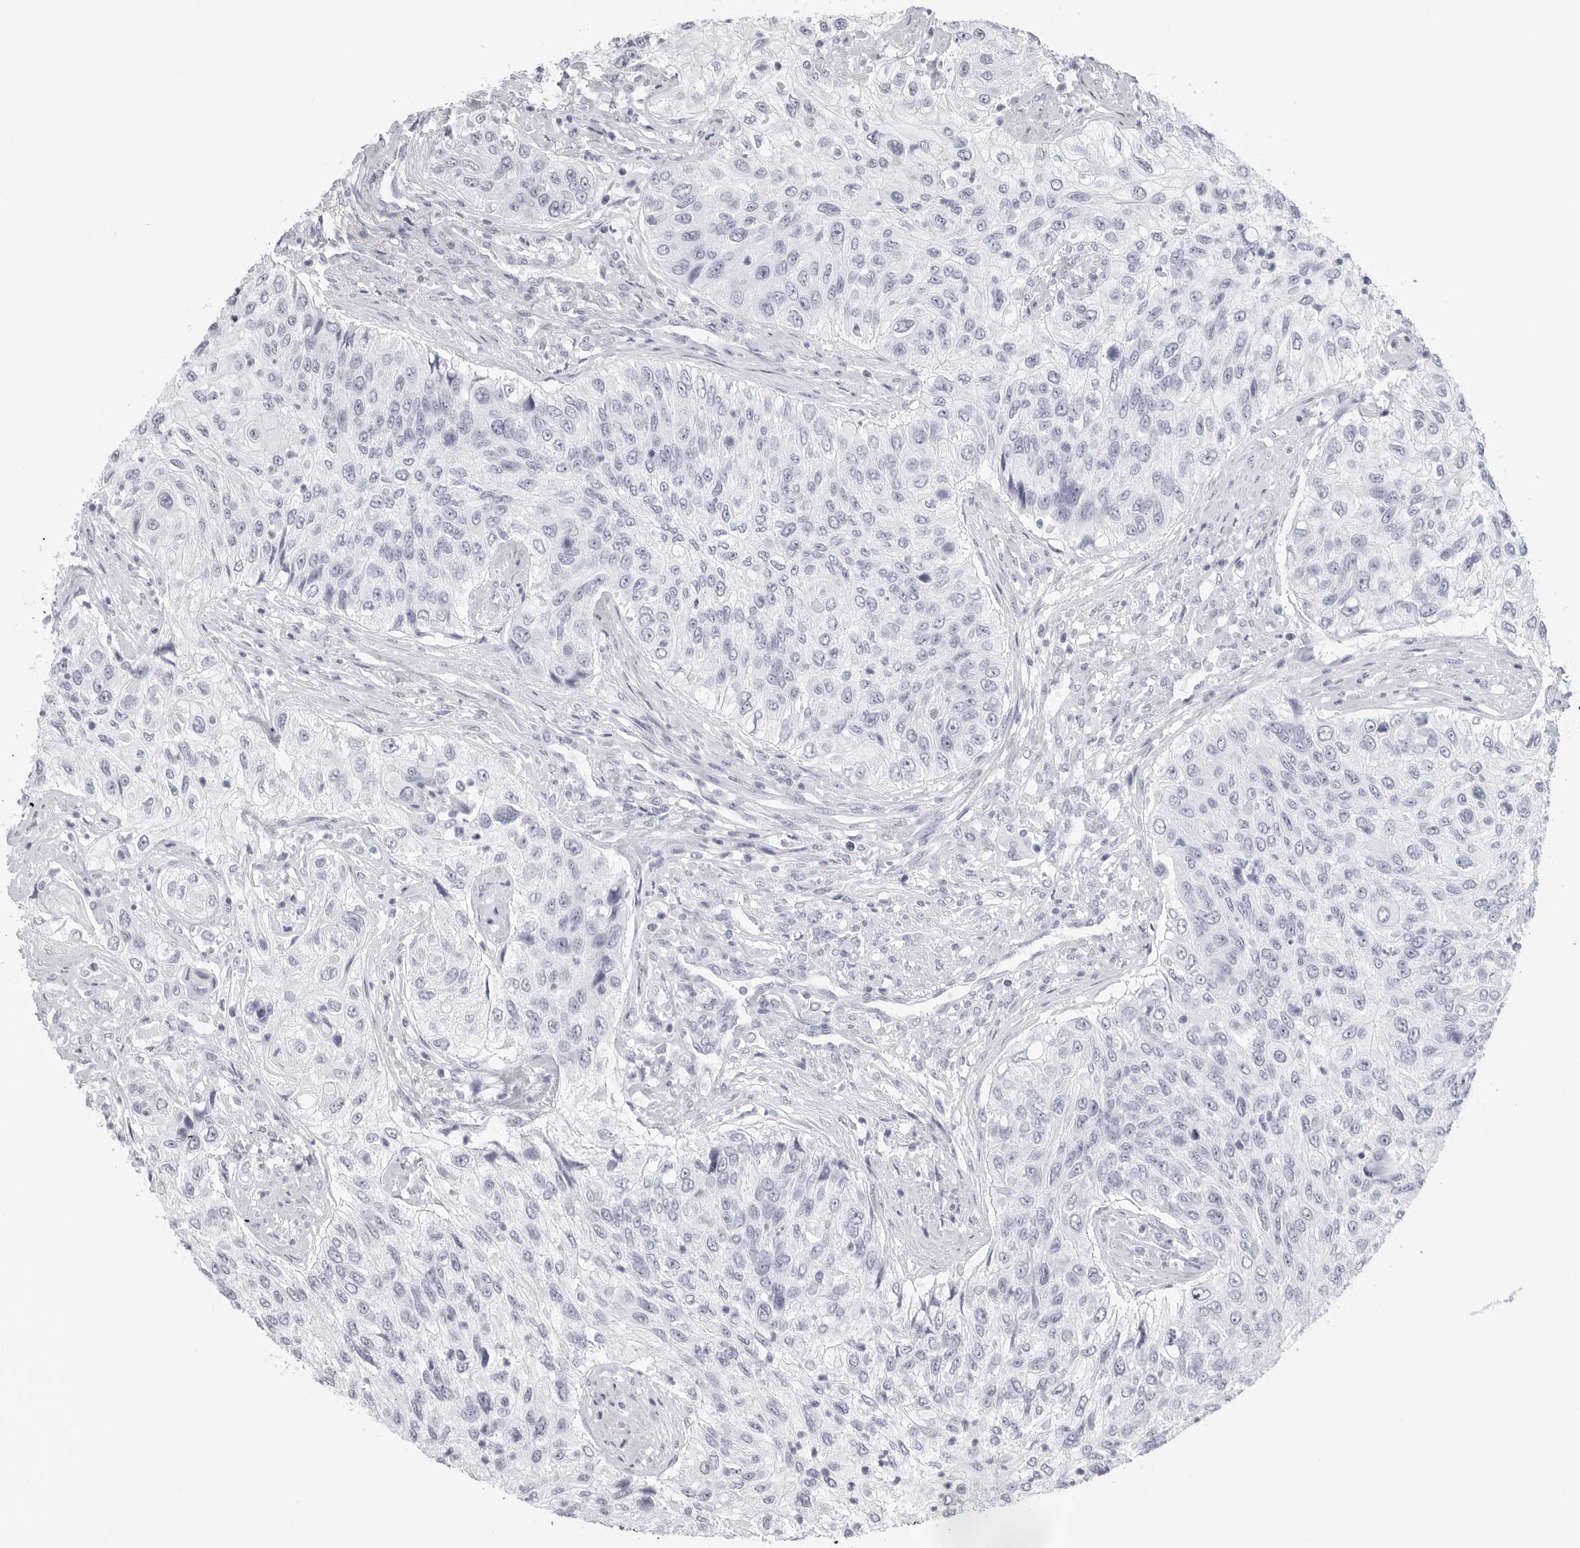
{"staining": {"intensity": "negative", "quantity": "none", "location": "none"}, "tissue": "urothelial cancer", "cell_type": "Tumor cells", "image_type": "cancer", "snomed": [{"axis": "morphology", "description": "Urothelial carcinoma, High grade"}, {"axis": "topography", "description": "Urinary bladder"}], "caption": "DAB (3,3'-diaminobenzidine) immunohistochemical staining of urothelial cancer reveals no significant expression in tumor cells.", "gene": "CST2", "patient": {"sex": "female", "age": 60}}